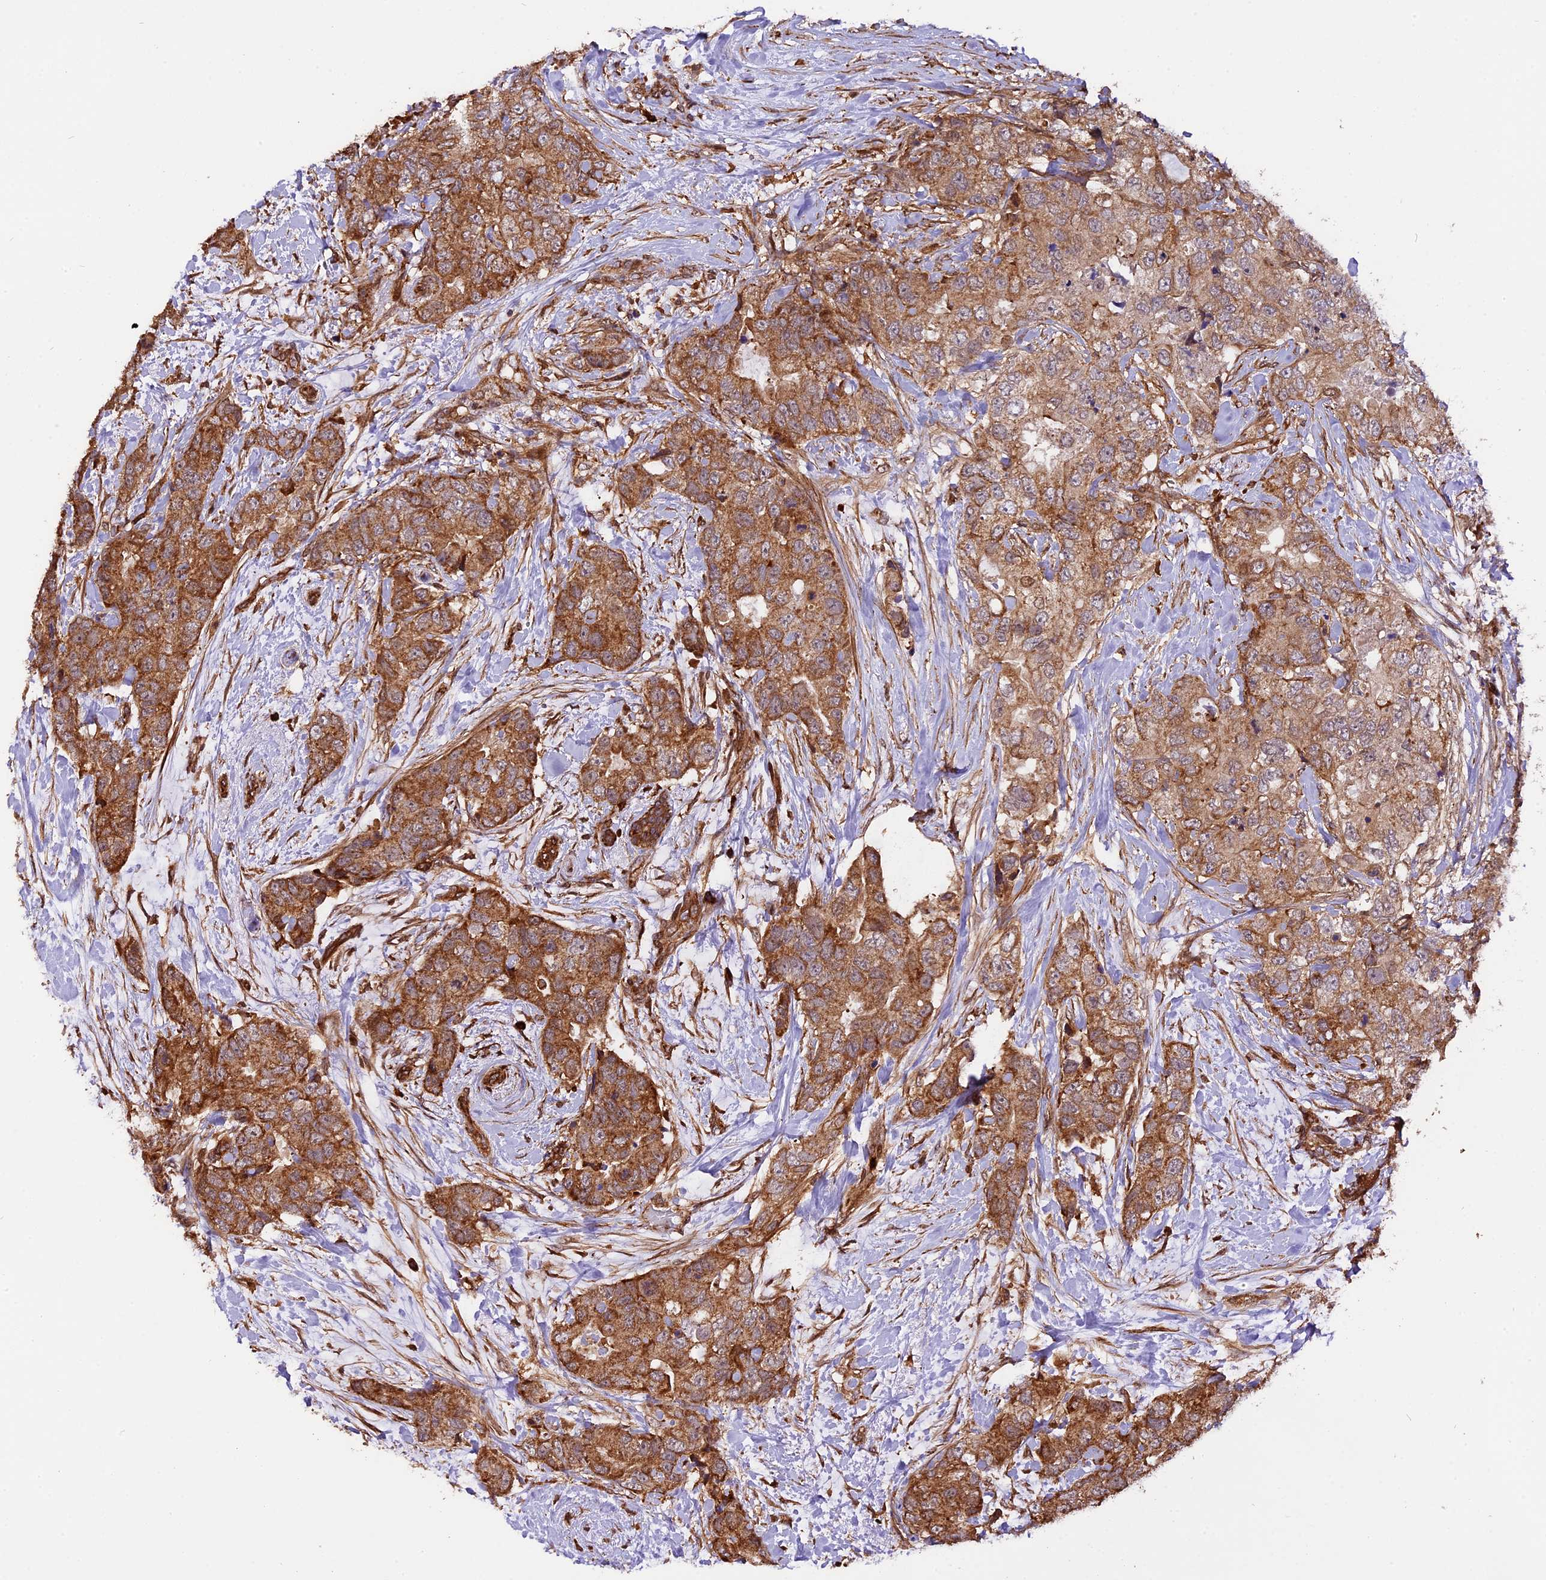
{"staining": {"intensity": "strong", "quantity": ">75%", "location": "cytoplasmic/membranous"}, "tissue": "breast cancer", "cell_type": "Tumor cells", "image_type": "cancer", "snomed": [{"axis": "morphology", "description": "Duct carcinoma"}, {"axis": "topography", "description": "Breast"}], "caption": "A brown stain highlights strong cytoplasmic/membranous expression of a protein in breast cancer (invasive ductal carcinoma) tumor cells.", "gene": "HERPUD1", "patient": {"sex": "female", "age": 62}}